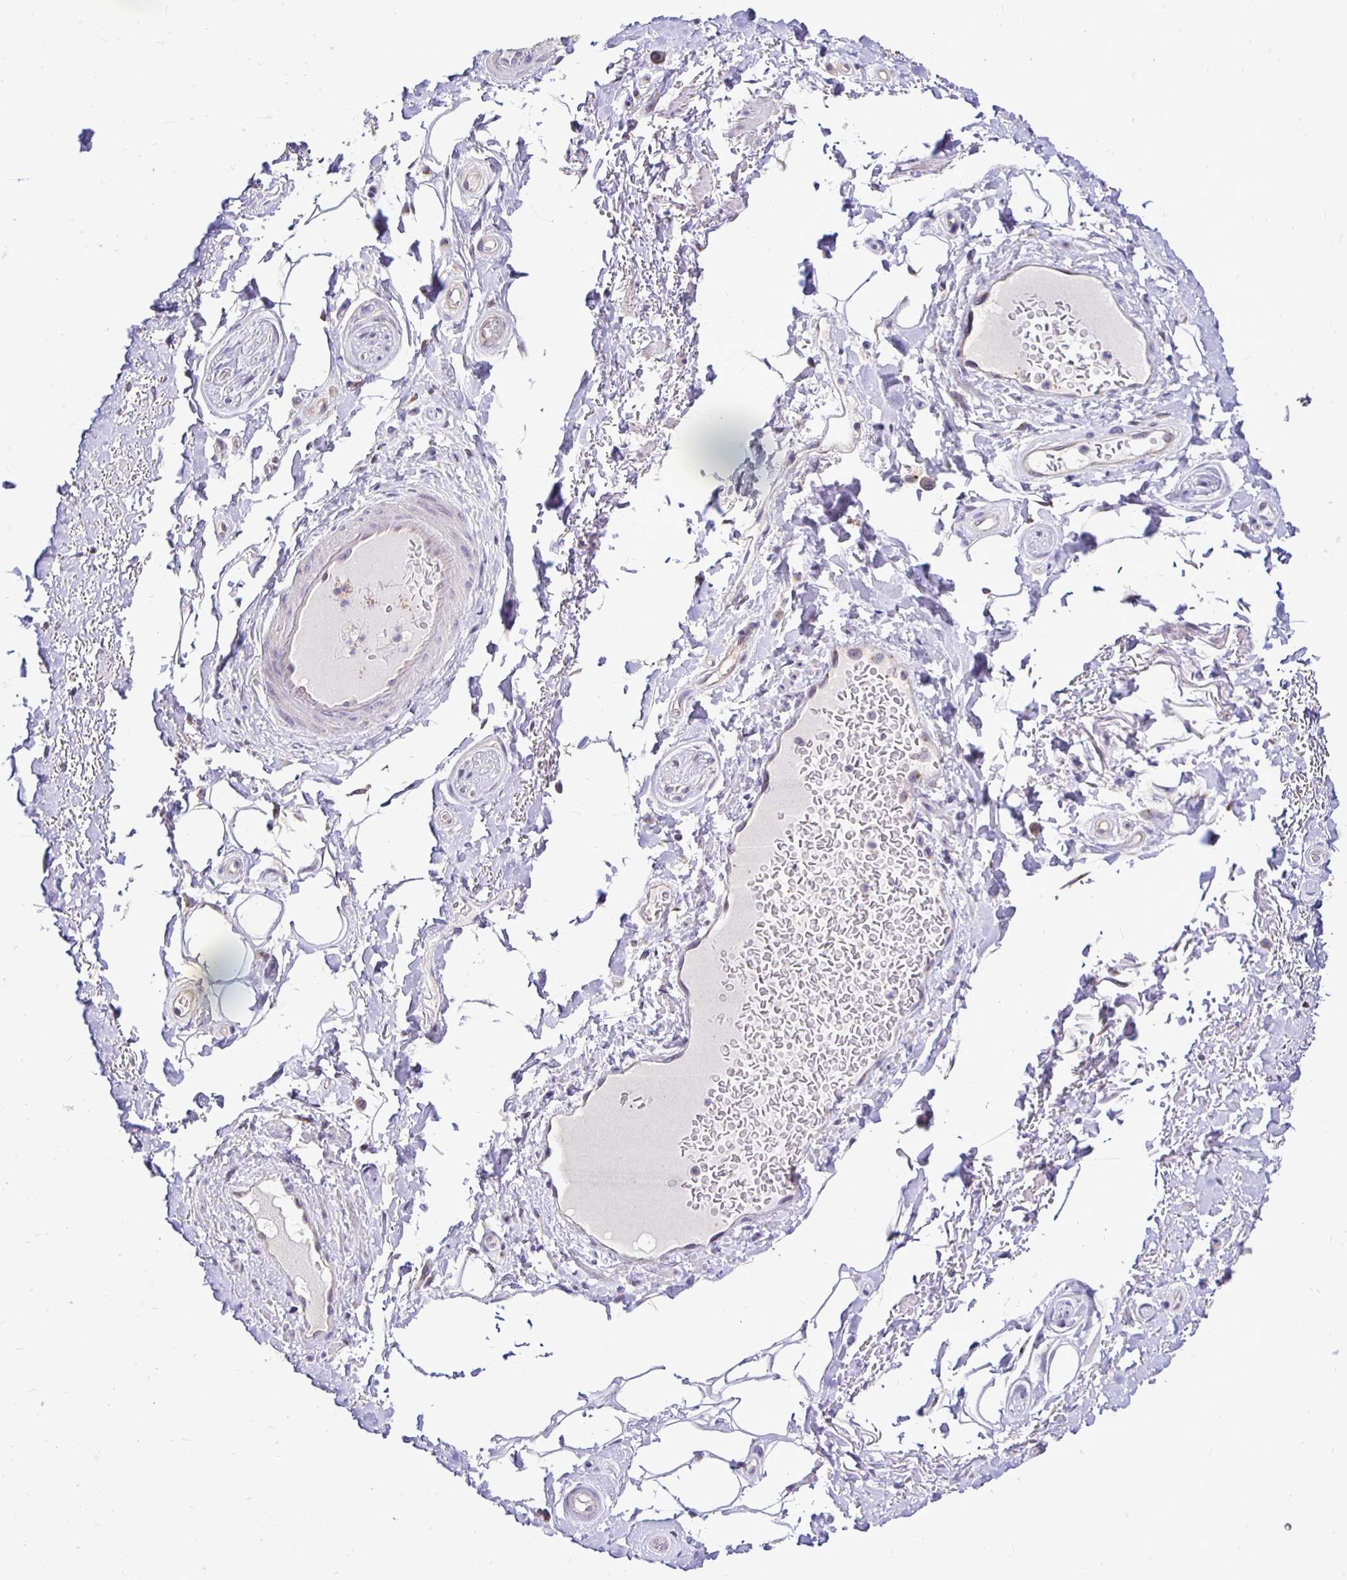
{"staining": {"intensity": "negative", "quantity": "none", "location": "none"}, "tissue": "adipose tissue", "cell_type": "Adipocytes", "image_type": "normal", "snomed": [{"axis": "morphology", "description": "Normal tissue, NOS"}, {"axis": "topography", "description": "Peripheral nerve tissue"}], "caption": "Immunohistochemistry histopathology image of benign adipose tissue: human adipose tissue stained with DAB exhibits no significant protein expression in adipocytes. (Stains: DAB IHC with hematoxylin counter stain, Microscopy: brightfield microscopy at high magnification).", "gene": "SLC9A1", "patient": {"sex": "male", "age": 51}}